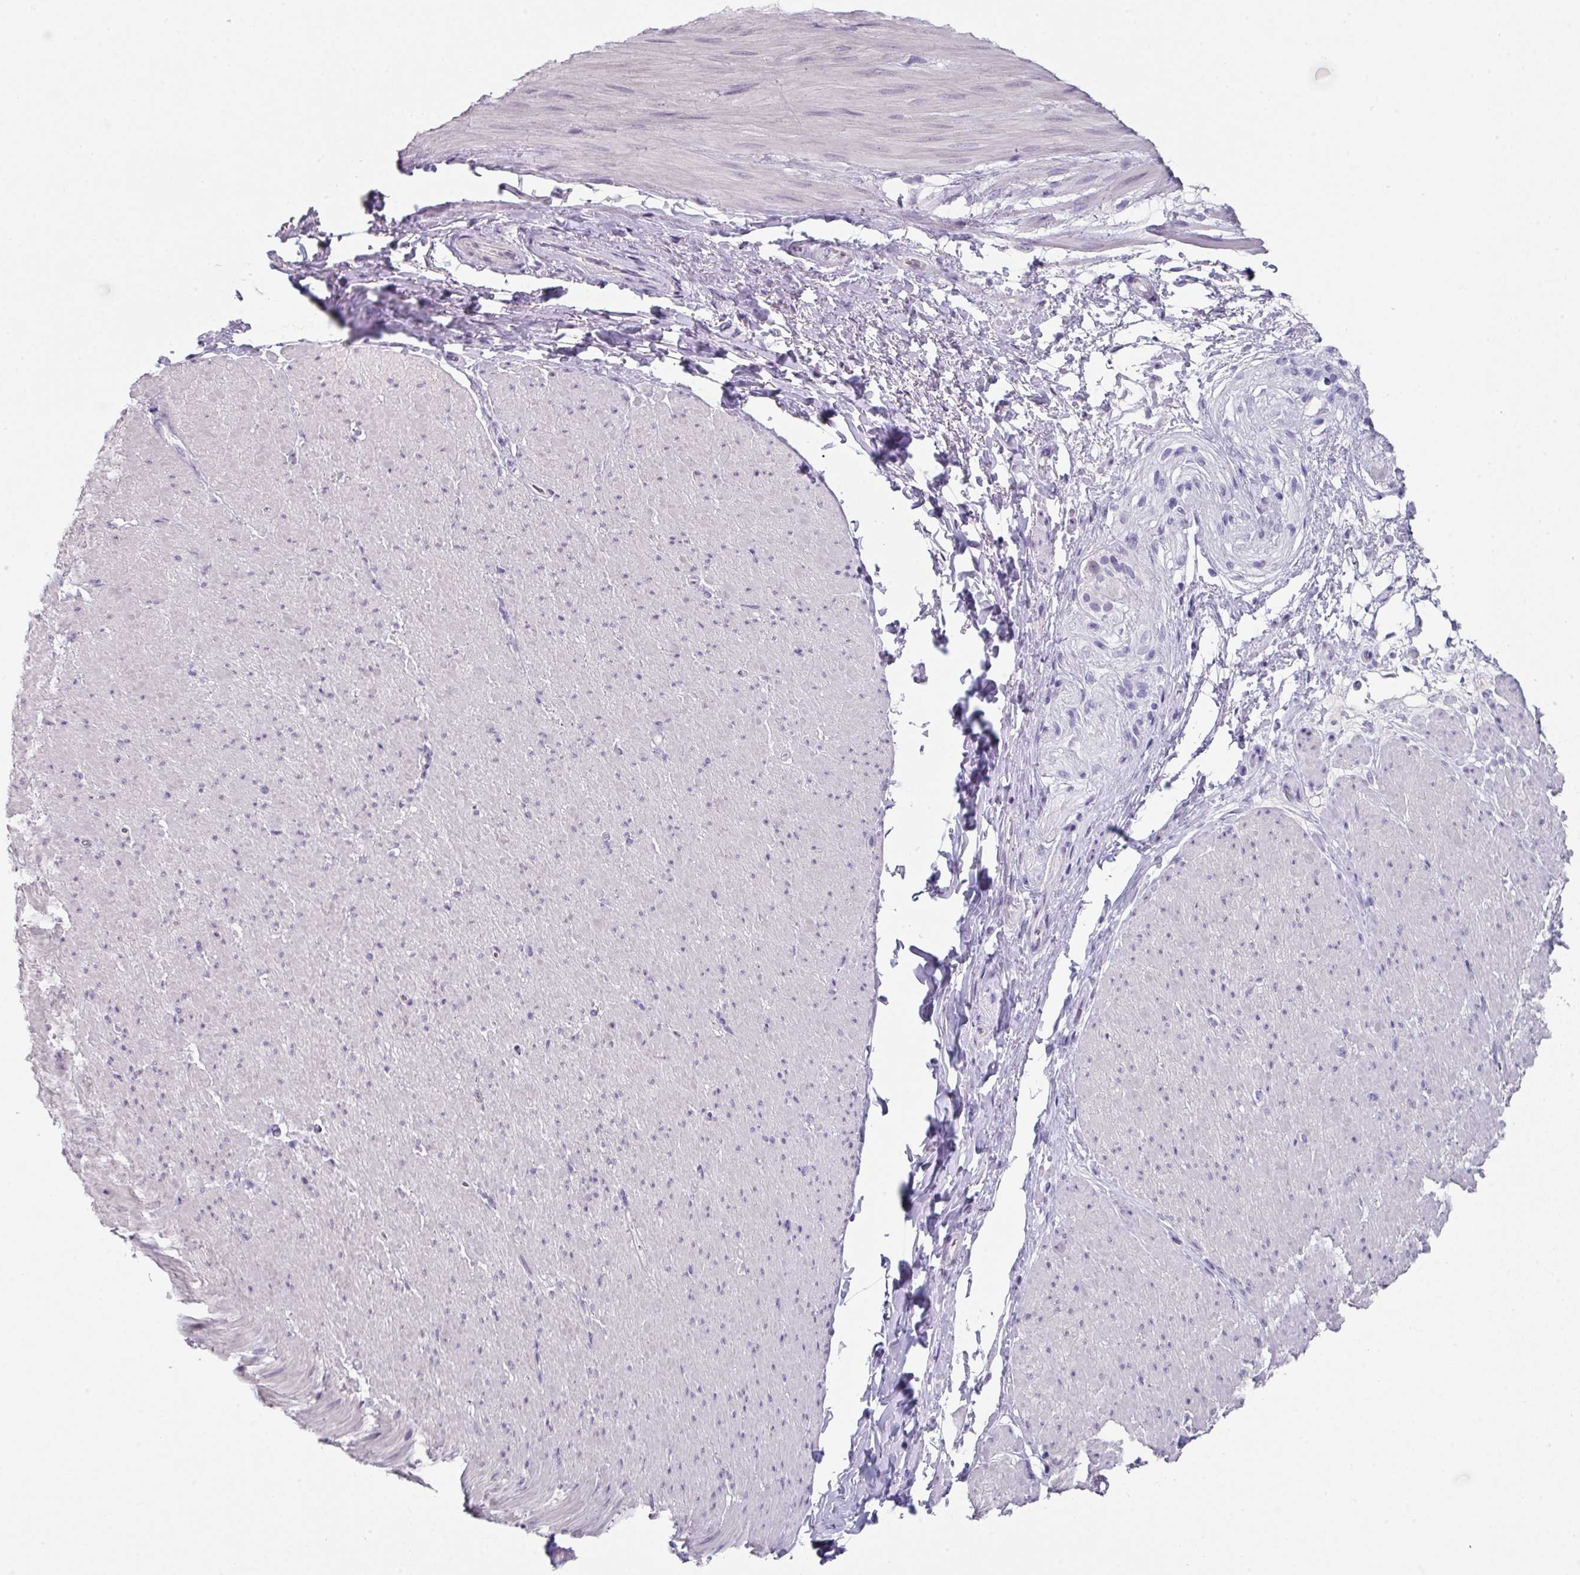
{"staining": {"intensity": "negative", "quantity": "none", "location": "none"}, "tissue": "smooth muscle", "cell_type": "Smooth muscle cells", "image_type": "normal", "snomed": [{"axis": "morphology", "description": "Normal tissue, NOS"}, {"axis": "topography", "description": "Smooth muscle"}, {"axis": "topography", "description": "Rectum"}], "caption": "Normal smooth muscle was stained to show a protein in brown. There is no significant positivity in smooth muscle cells.", "gene": "DEFB115", "patient": {"sex": "male", "age": 53}}